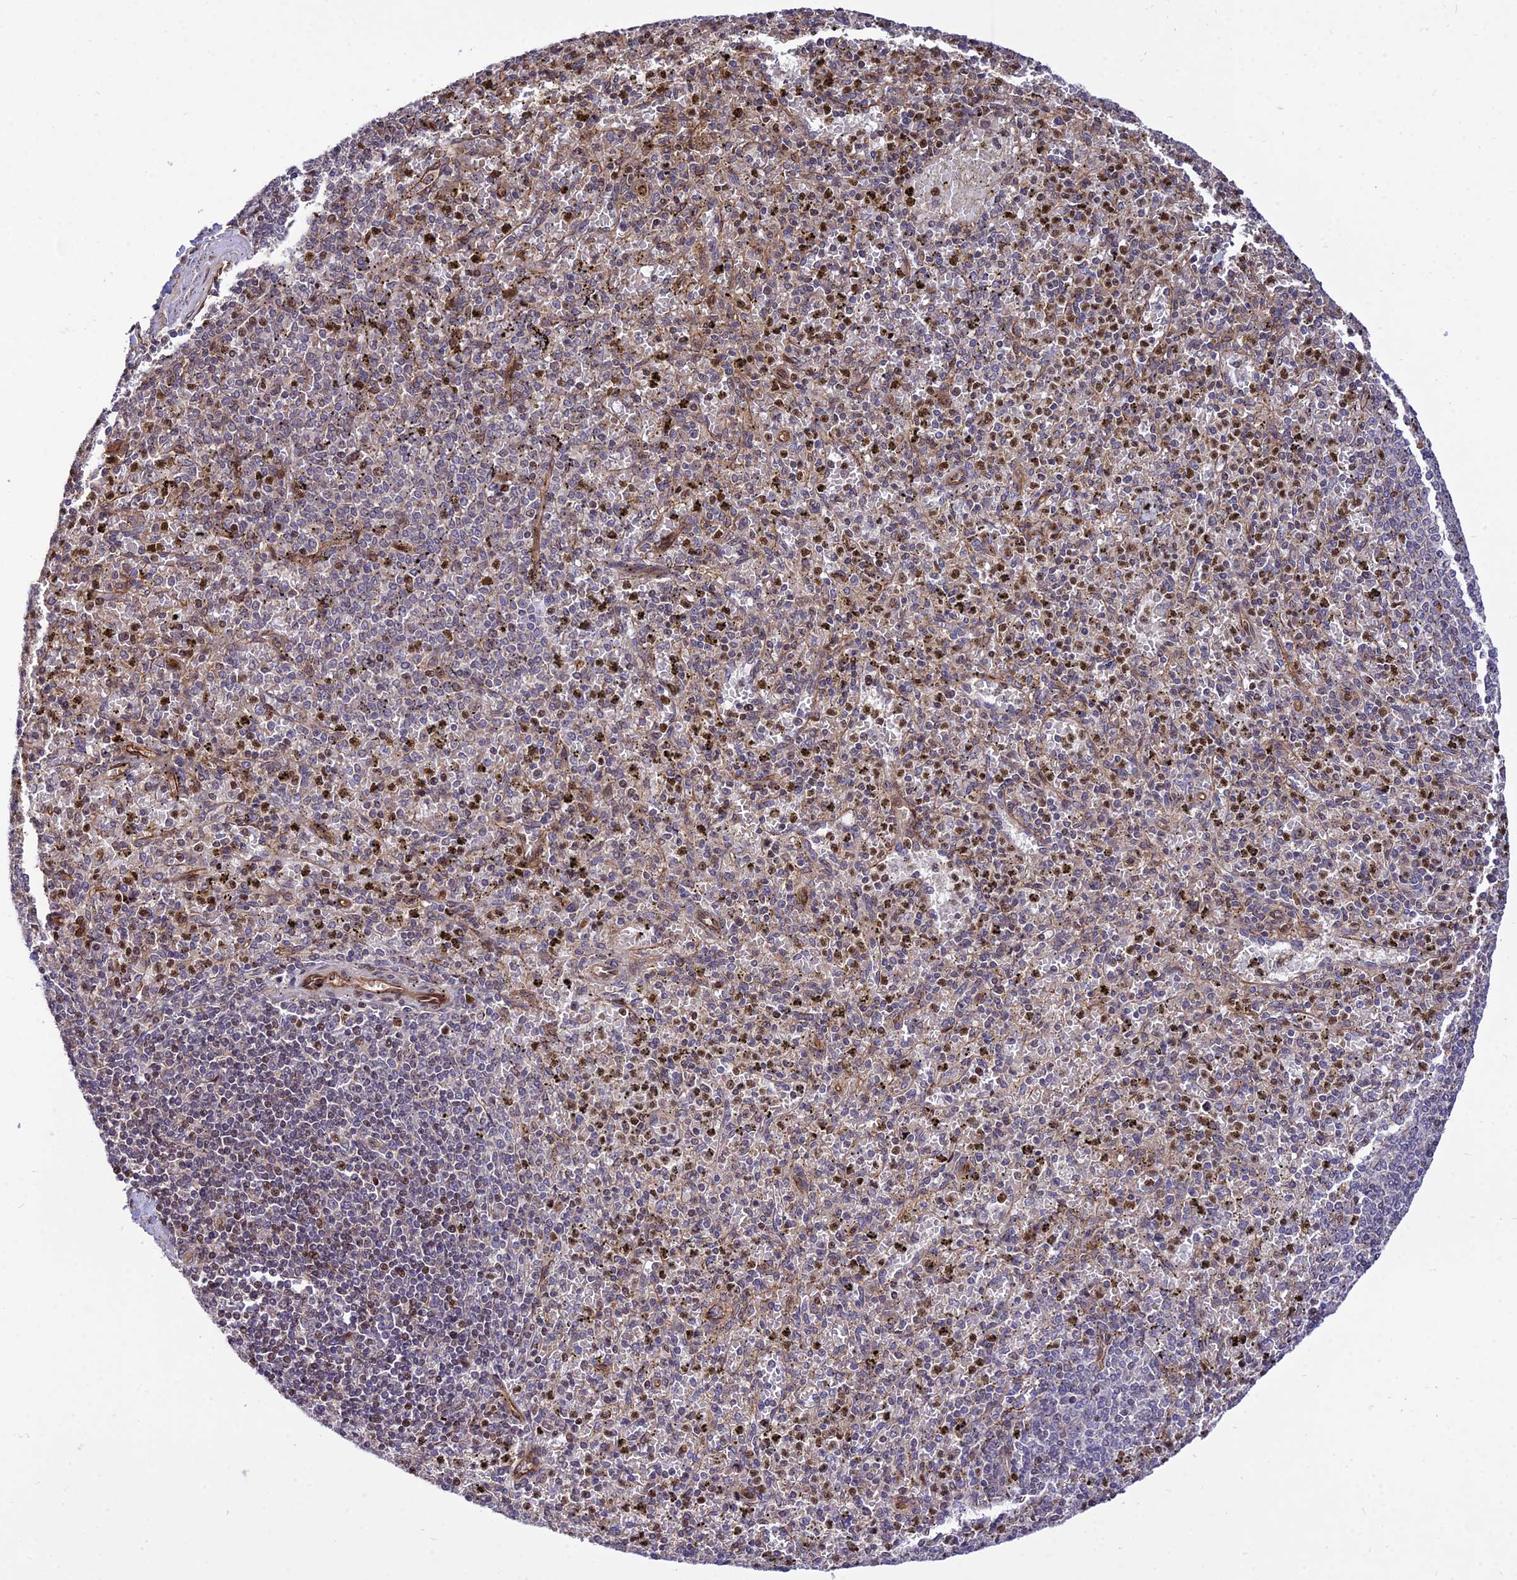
{"staining": {"intensity": "moderate", "quantity": "<25%", "location": "cytoplasmic/membranous,nuclear"}, "tissue": "spleen", "cell_type": "Cells in red pulp", "image_type": "normal", "snomed": [{"axis": "morphology", "description": "Normal tissue, NOS"}, {"axis": "topography", "description": "Spleen"}], "caption": "Immunohistochemistry (IHC) micrograph of normal spleen: human spleen stained using immunohistochemistry demonstrates low levels of moderate protein expression localized specifically in the cytoplasmic/membranous,nuclear of cells in red pulp, appearing as a cytoplasmic/membranous,nuclear brown color.", "gene": "SMG6", "patient": {"sex": "male", "age": 72}}